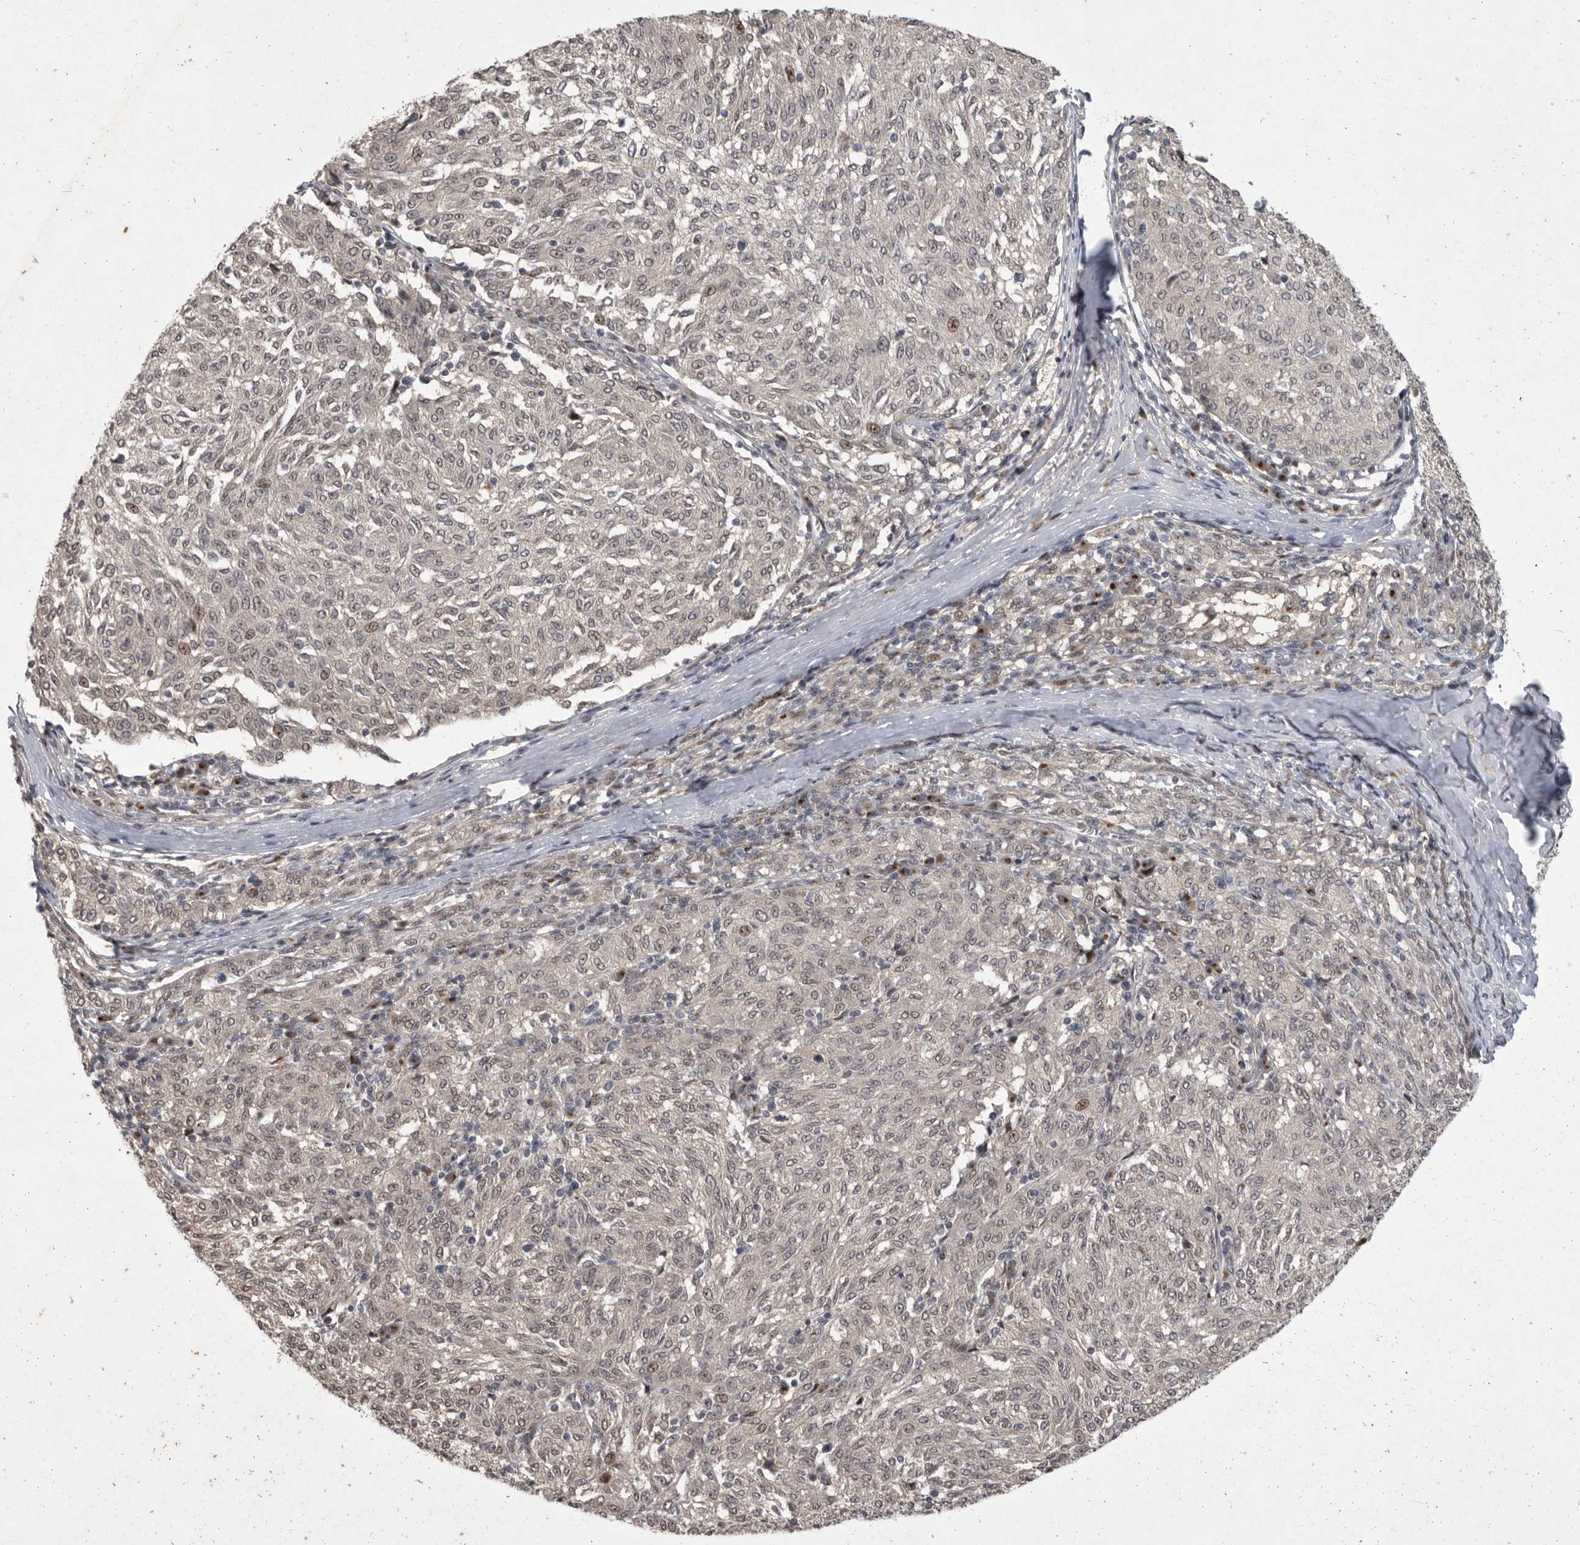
{"staining": {"intensity": "weak", "quantity": "<25%", "location": "nuclear"}, "tissue": "melanoma", "cell_type": "Tumor cells", "image_type": "cancer", "snomed": [{"axis": "morphology", "description": "Malignant melanoma, NOS"}, {"axis": "topography", "description": "Skin"}], "caption": "A histopathology image of malignant melanoma stained for a protein reveals no brown staining in tumor cells.", "gene": "MAN2A1", "patient": {"sex": "female", "age": 72}}